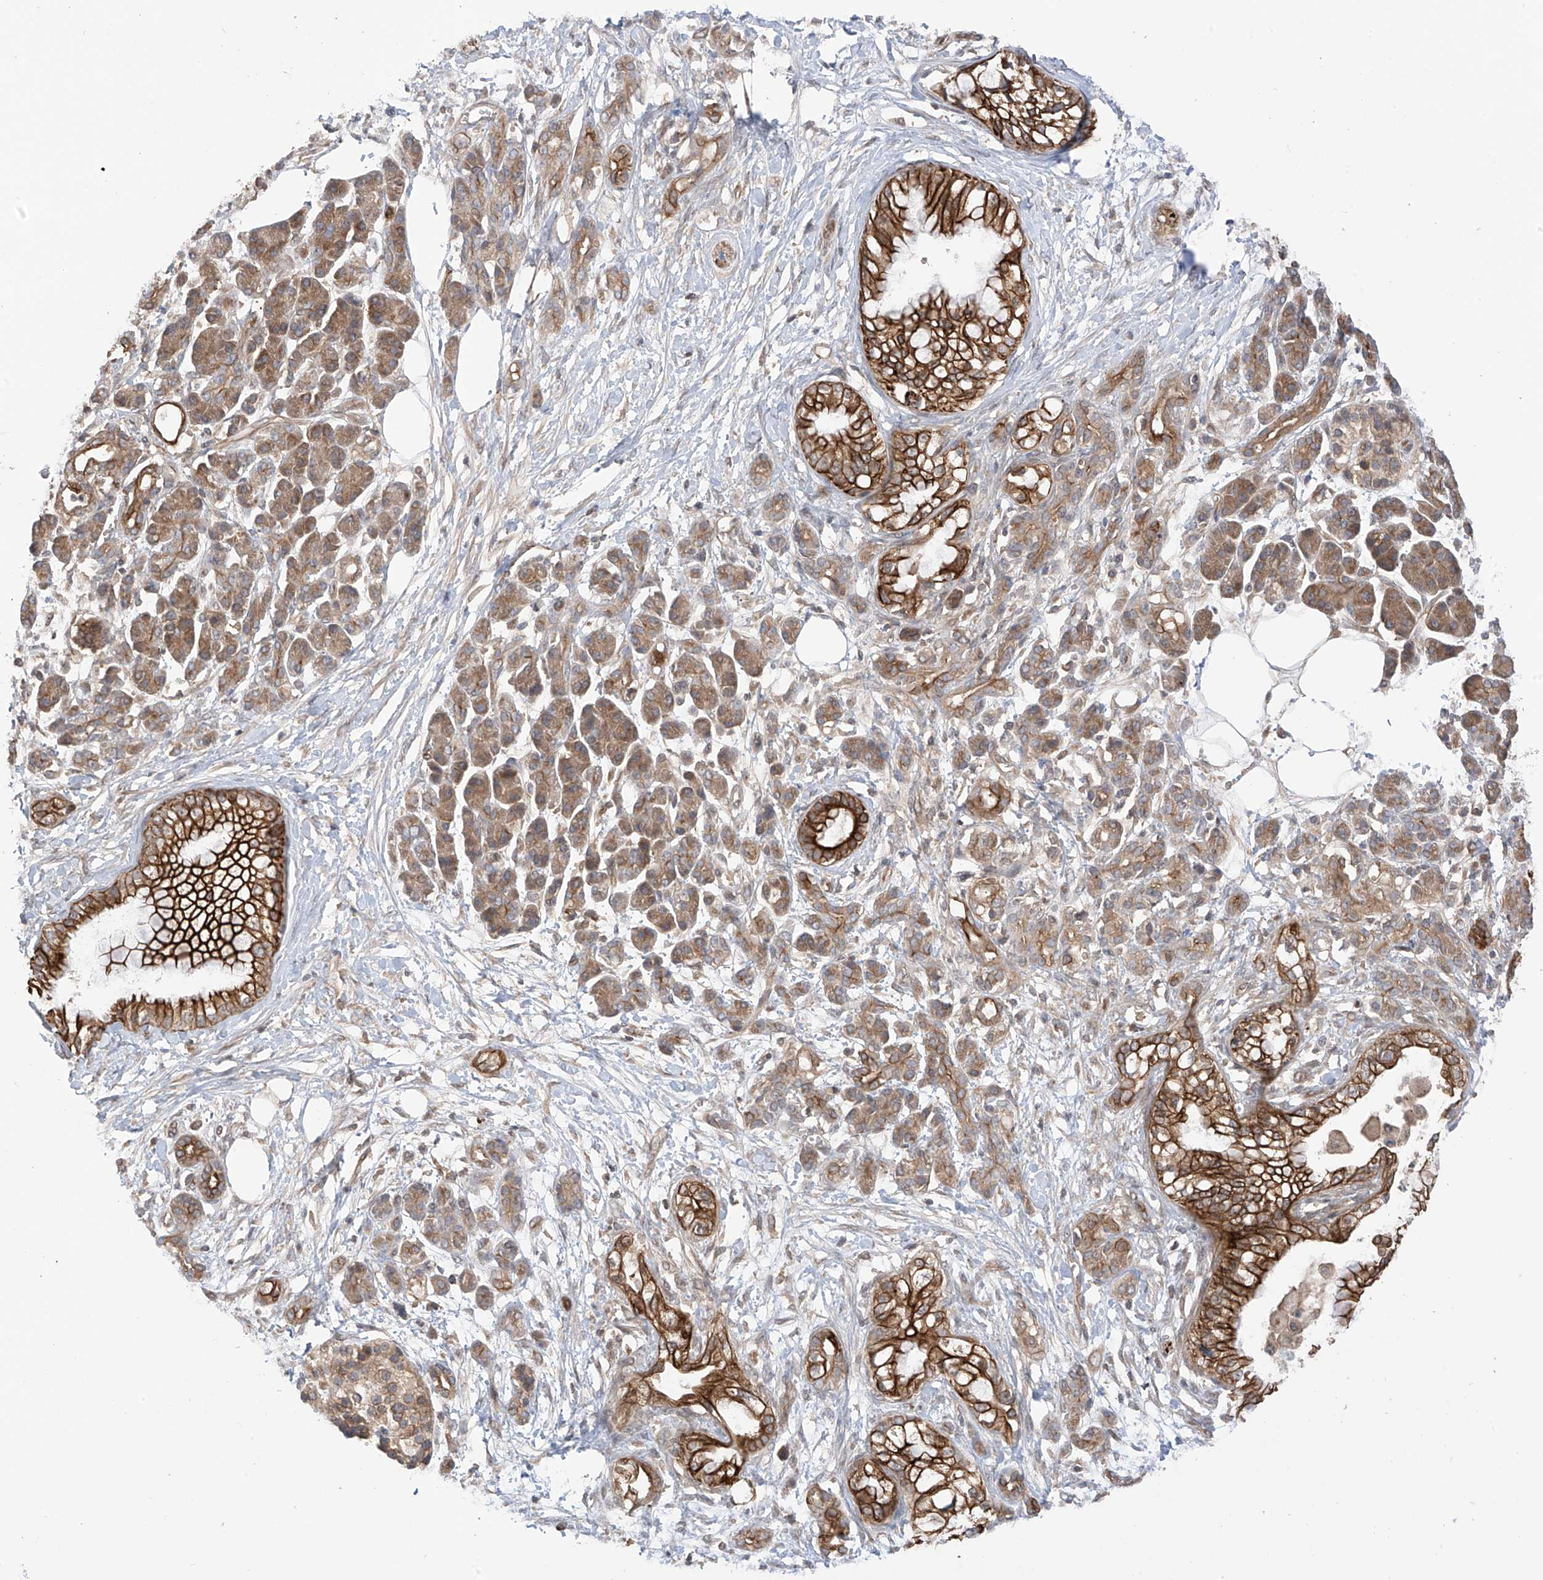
{"staining": {"intensity": "strong", "quantity": ">75%", "location": "cytoplasmic/membranous"}, "tissue": "pancreatic cancer", "cell_type": "Tumor cells", "image_type": "cancer", "snomed": [{"axis": "morphology", "description": "Adenocarcinoma, NOS"}, {"axis": "topography", "description": "Pancreas"}], "caption": "This histopathology image demonstrates IHC staining of adenocarcinoma (pancreatic), with high strong cytoplasmic/membranous expression in approximately >75% of tumor cells.", "gene": "RPAIN", "patient": {"sex": "male", "age": 68}}